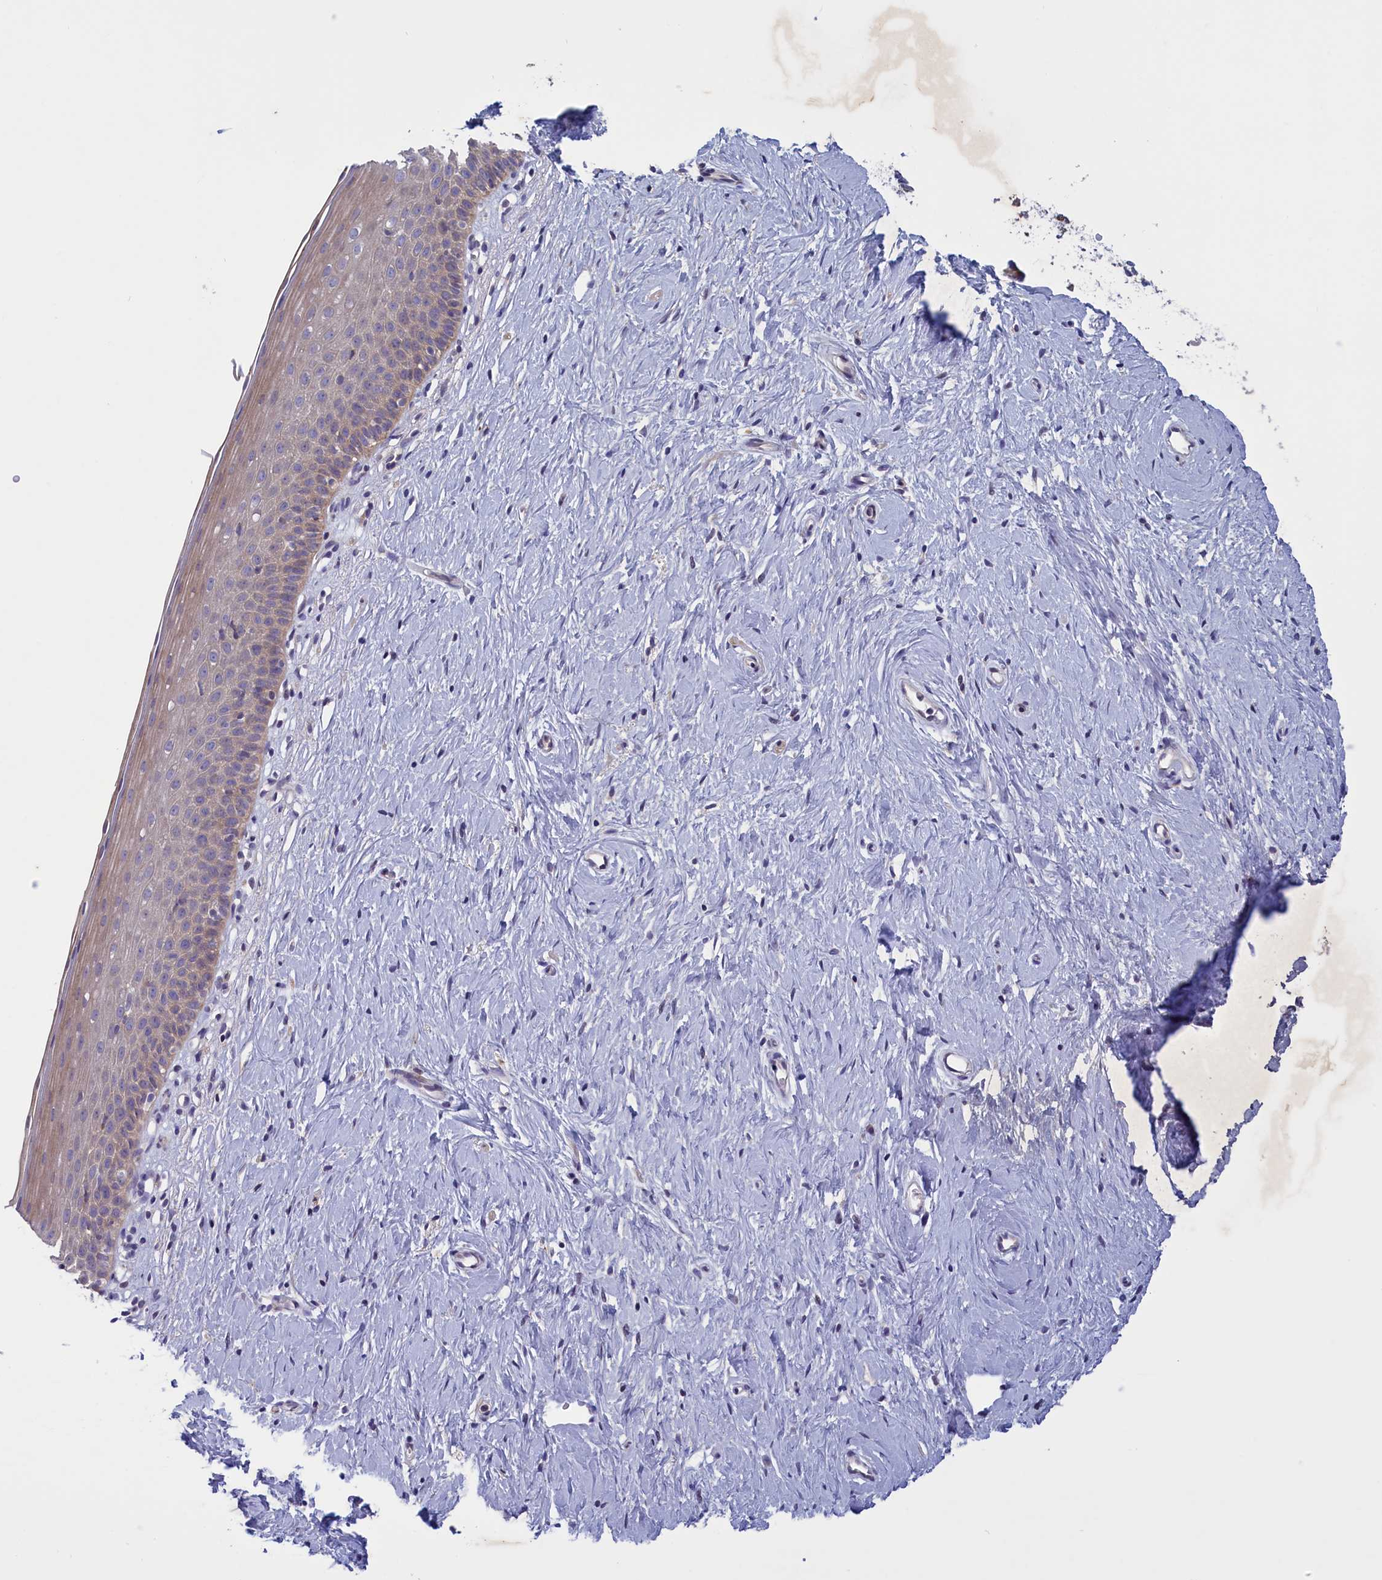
{"staining": {"intensity": "weak", "quantity": ">75%", "location": "cytoplasmic/membranous"}, "tissue": "cervix", "cell_type": "Glandular cells", "image_type": "normal", "snomed": [{"axis": "morphology", "description": "Normal tissue, NOS"}, {"axis": "topography", "description": "Cervix"}], "caption": "About >75% of glandular cells in normal human cervix exhibit weak cytoplasmic/membranous protein expression as visualized by brown immunohistochemical staining.", "gene": "CORO2A", "patient": {"sex": "female", "age": 57}}